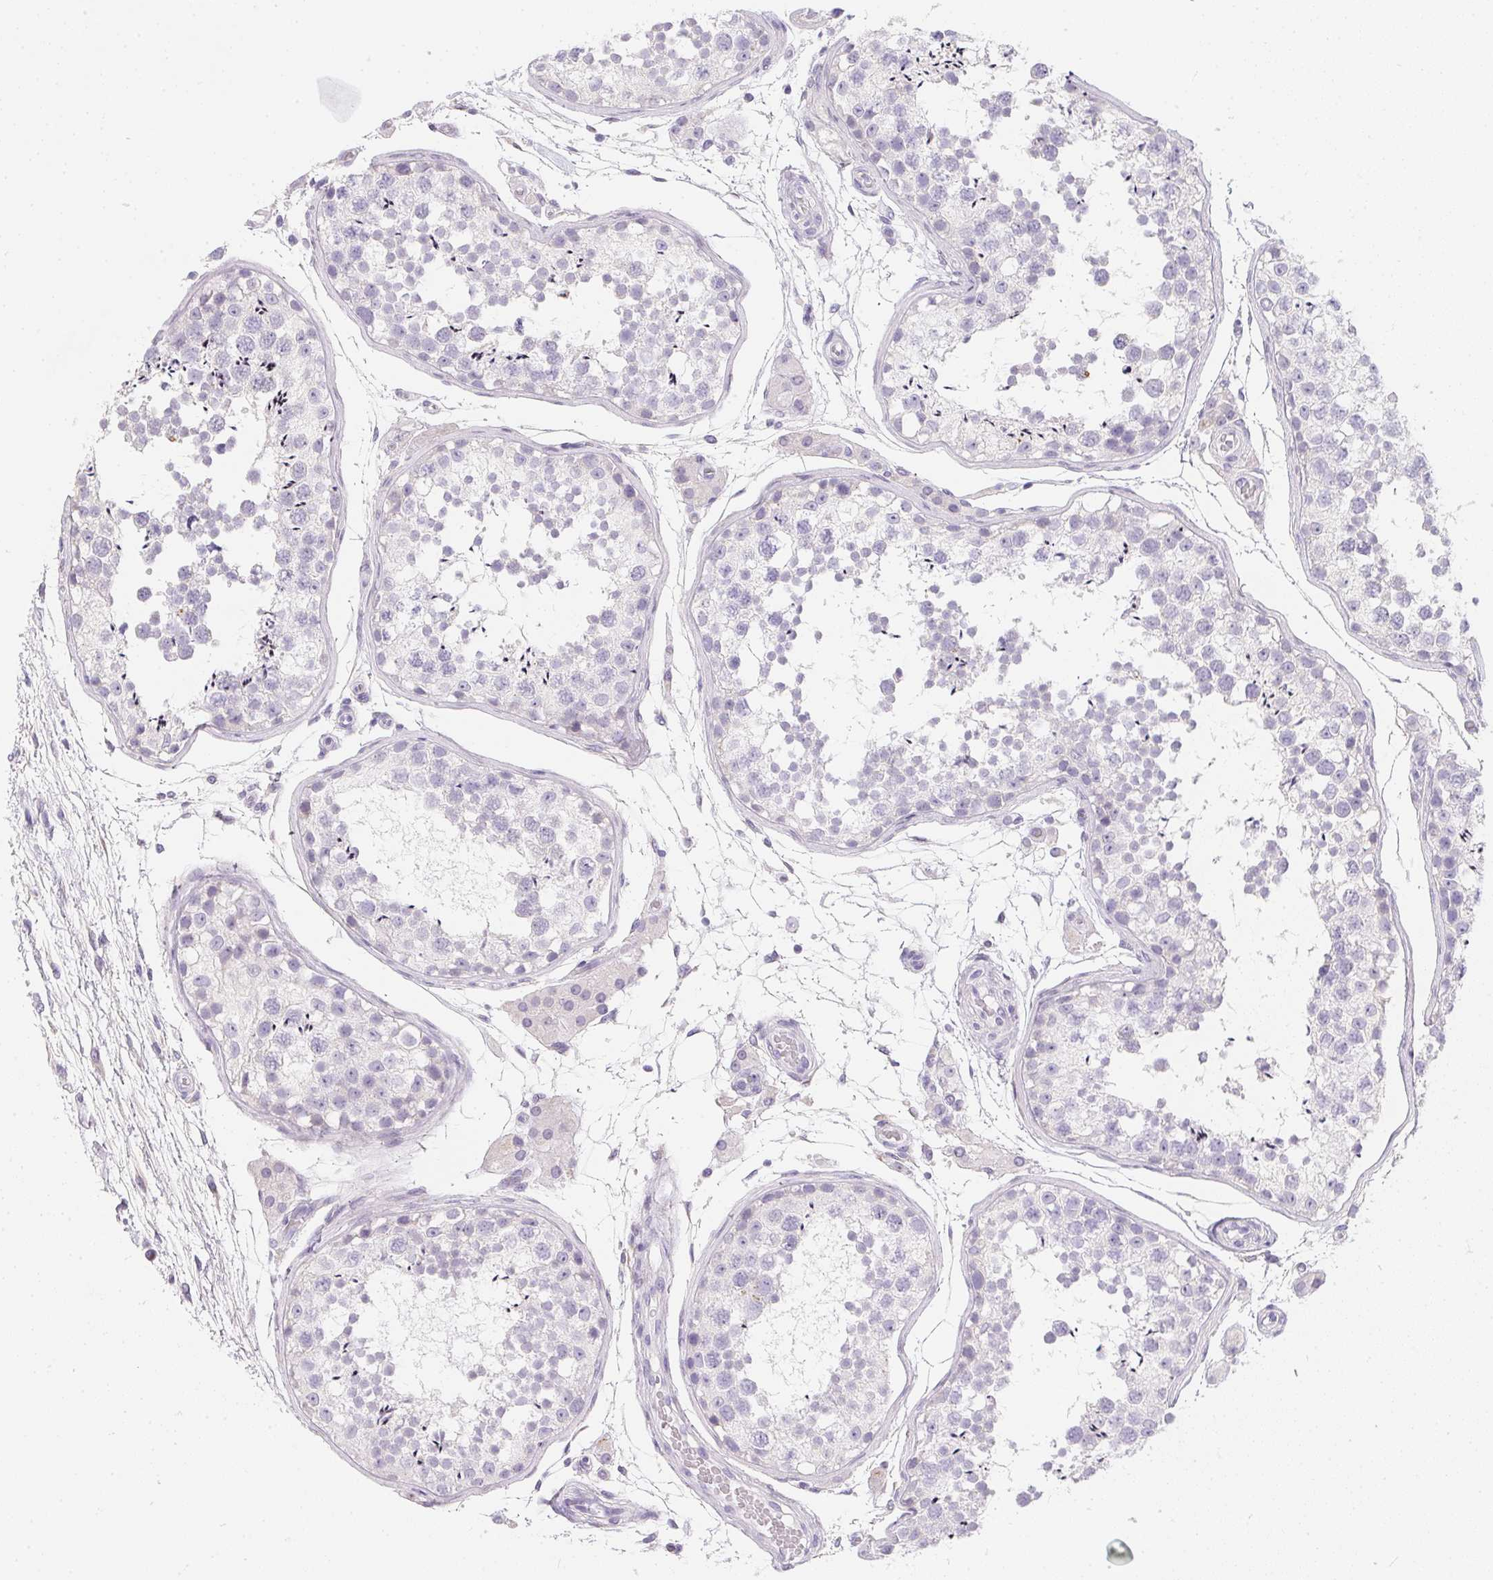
{"staining": {"intensity": "negative", "quantity": "none", "location": "none"}, "tissue": "testis", "cell_type": "Cells in seminiferous ducts", "image_type": "normal", "snomed": [{"axis": "morphology", "description": "Normal tissue, NOS"}, {"axis": "morphology", "description": "Seminoma, NOS"}, {"axis": "topography", "description": "Testis"}], "caption": "Immunohistochemistry photomicrograph of normal testis: human testis stained with DAB (3,3'-diaminobenzidine) exhibits no significant protein expression in cells in seminiferous ducts.", "gene": "MAP1A", "patient": {"sex": "male", "age": 29}}